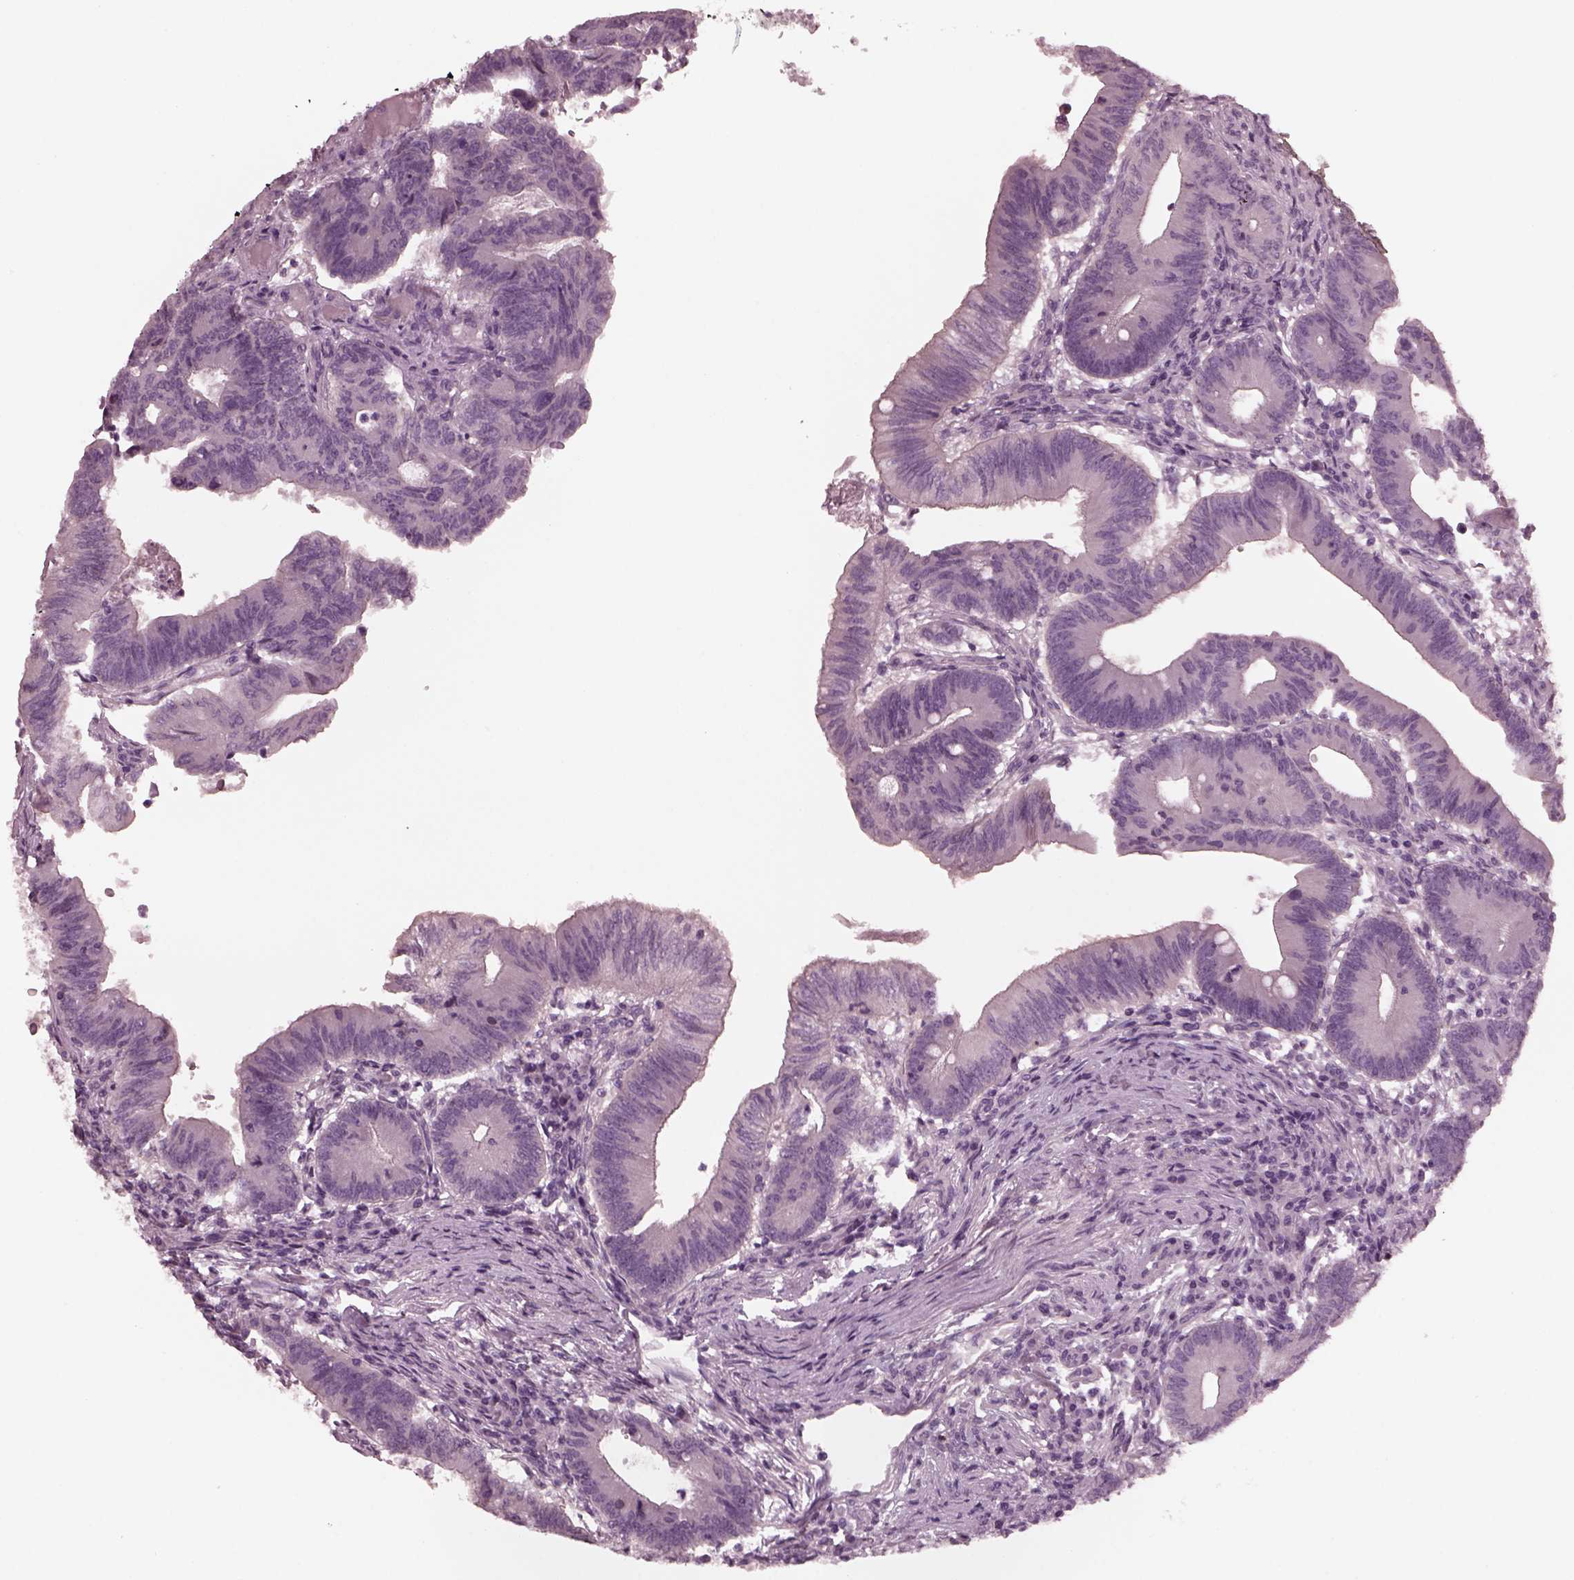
{"staining": {"intensity": "negative", "quantity": "none", "location": "none"}, "tissue": "colorectal cancer", "cell_type": "Tumor cells", "image_type": "cancer", "snomed": [{"axis": "morphology", "description": "Adenocarcinoma, NOS"}, {"axis": "topography", "description": "Colon"}], "caption": "Immunohistochemical staining of colorectal adenocarcinoma exhibits no significant positivity in tumor cells.", "gene": "YY2", "patient": {"sex": "female", "age": 70}}